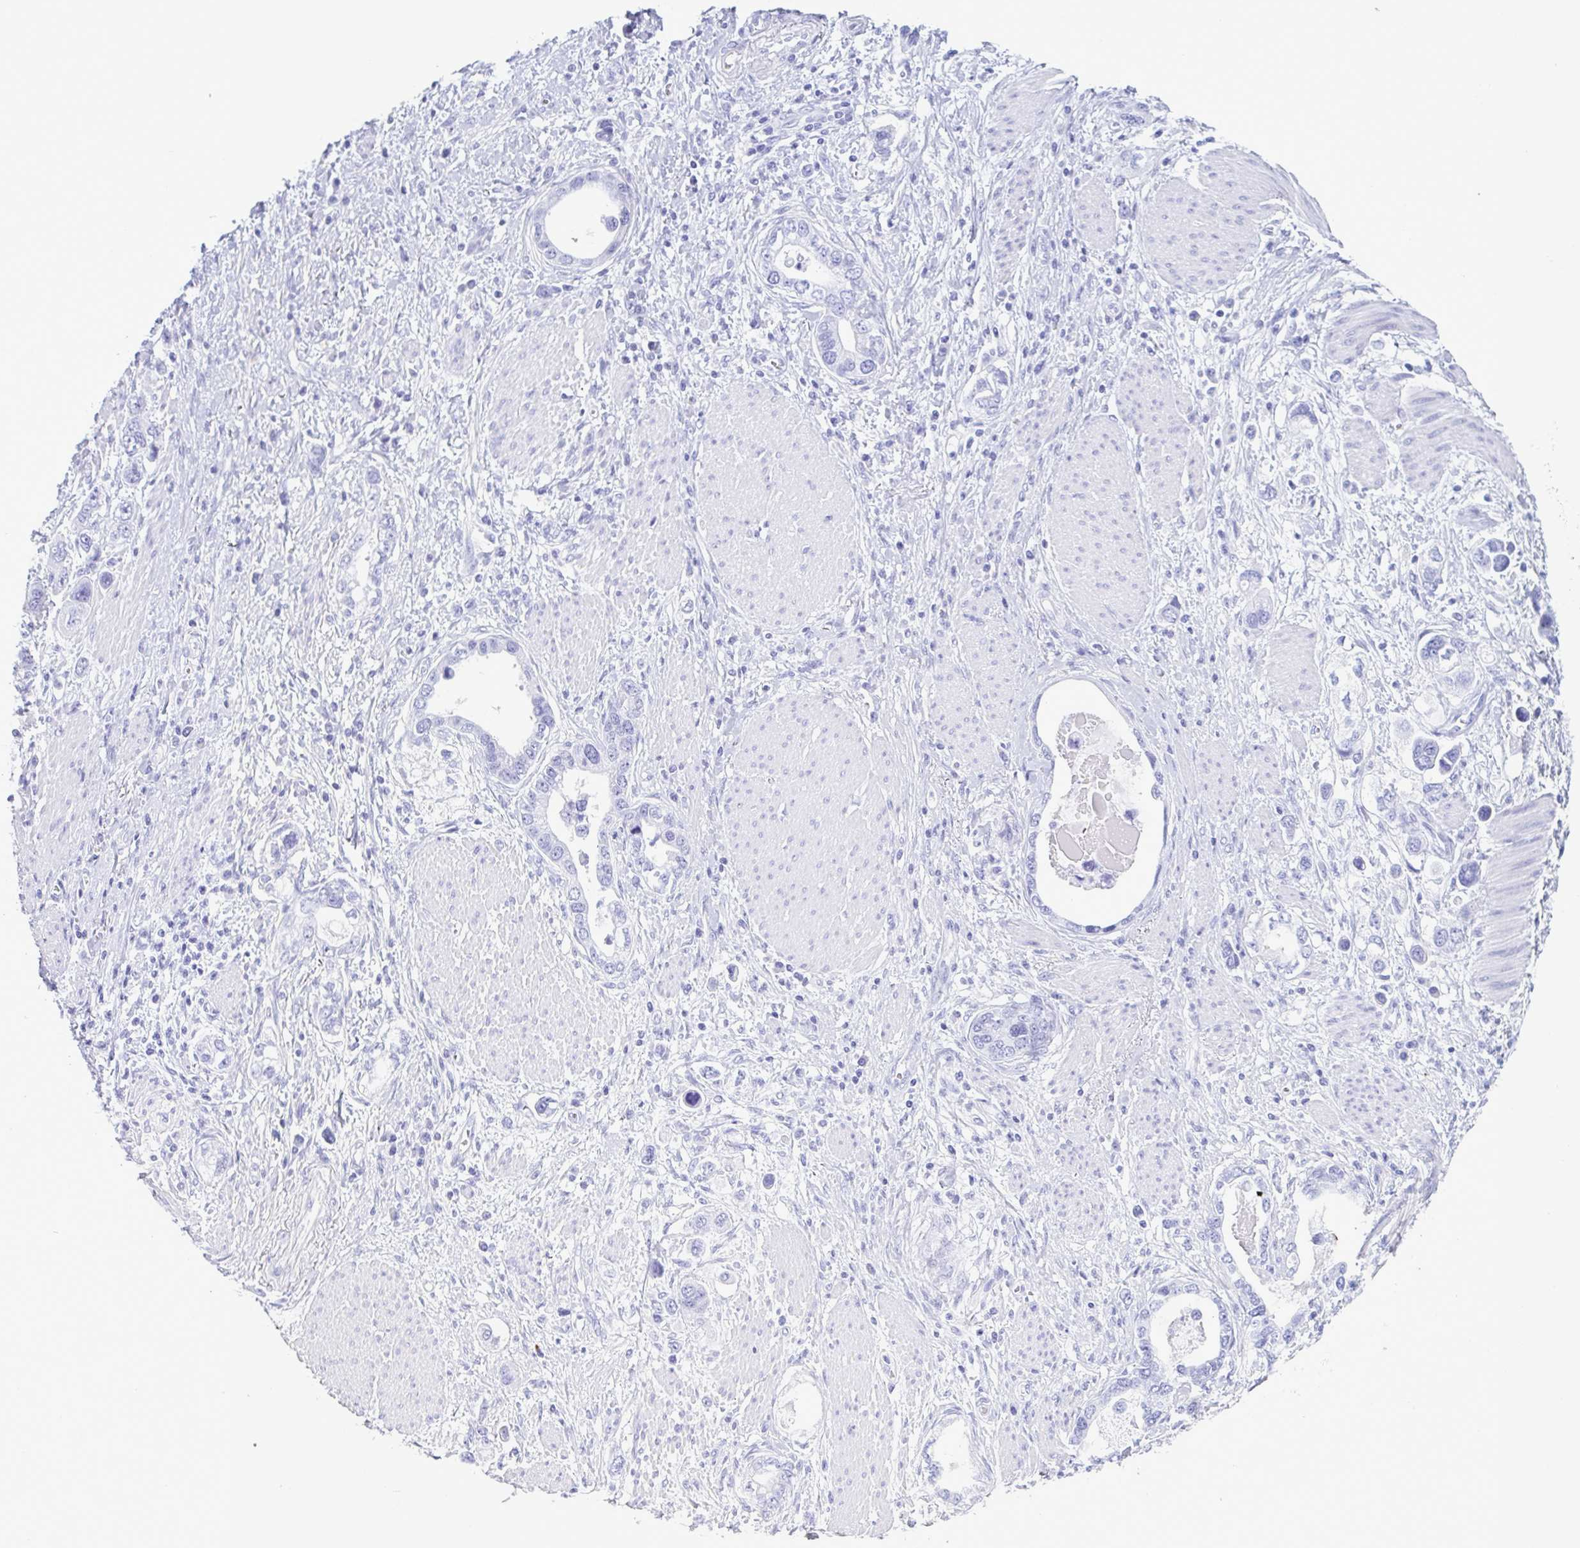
{"staining": {"intensity": "negative", "quantity": "none", "location": "none"}, "tissue": "stomach cancer", "cell_type": "Tumor cells", "image_type": "cancer", "snomed": [{"axis": "morphology", "description": "Adenocarcinoma, NOS"}, {"axis": "topography", "description": "Stomach, lower"}], "caption": "Stomach cancer was stained to show a protein in brown. There is no significant positivity in tumor cells.", "gene": "LTF", "patient": {"sex": "female", "age": 93}}